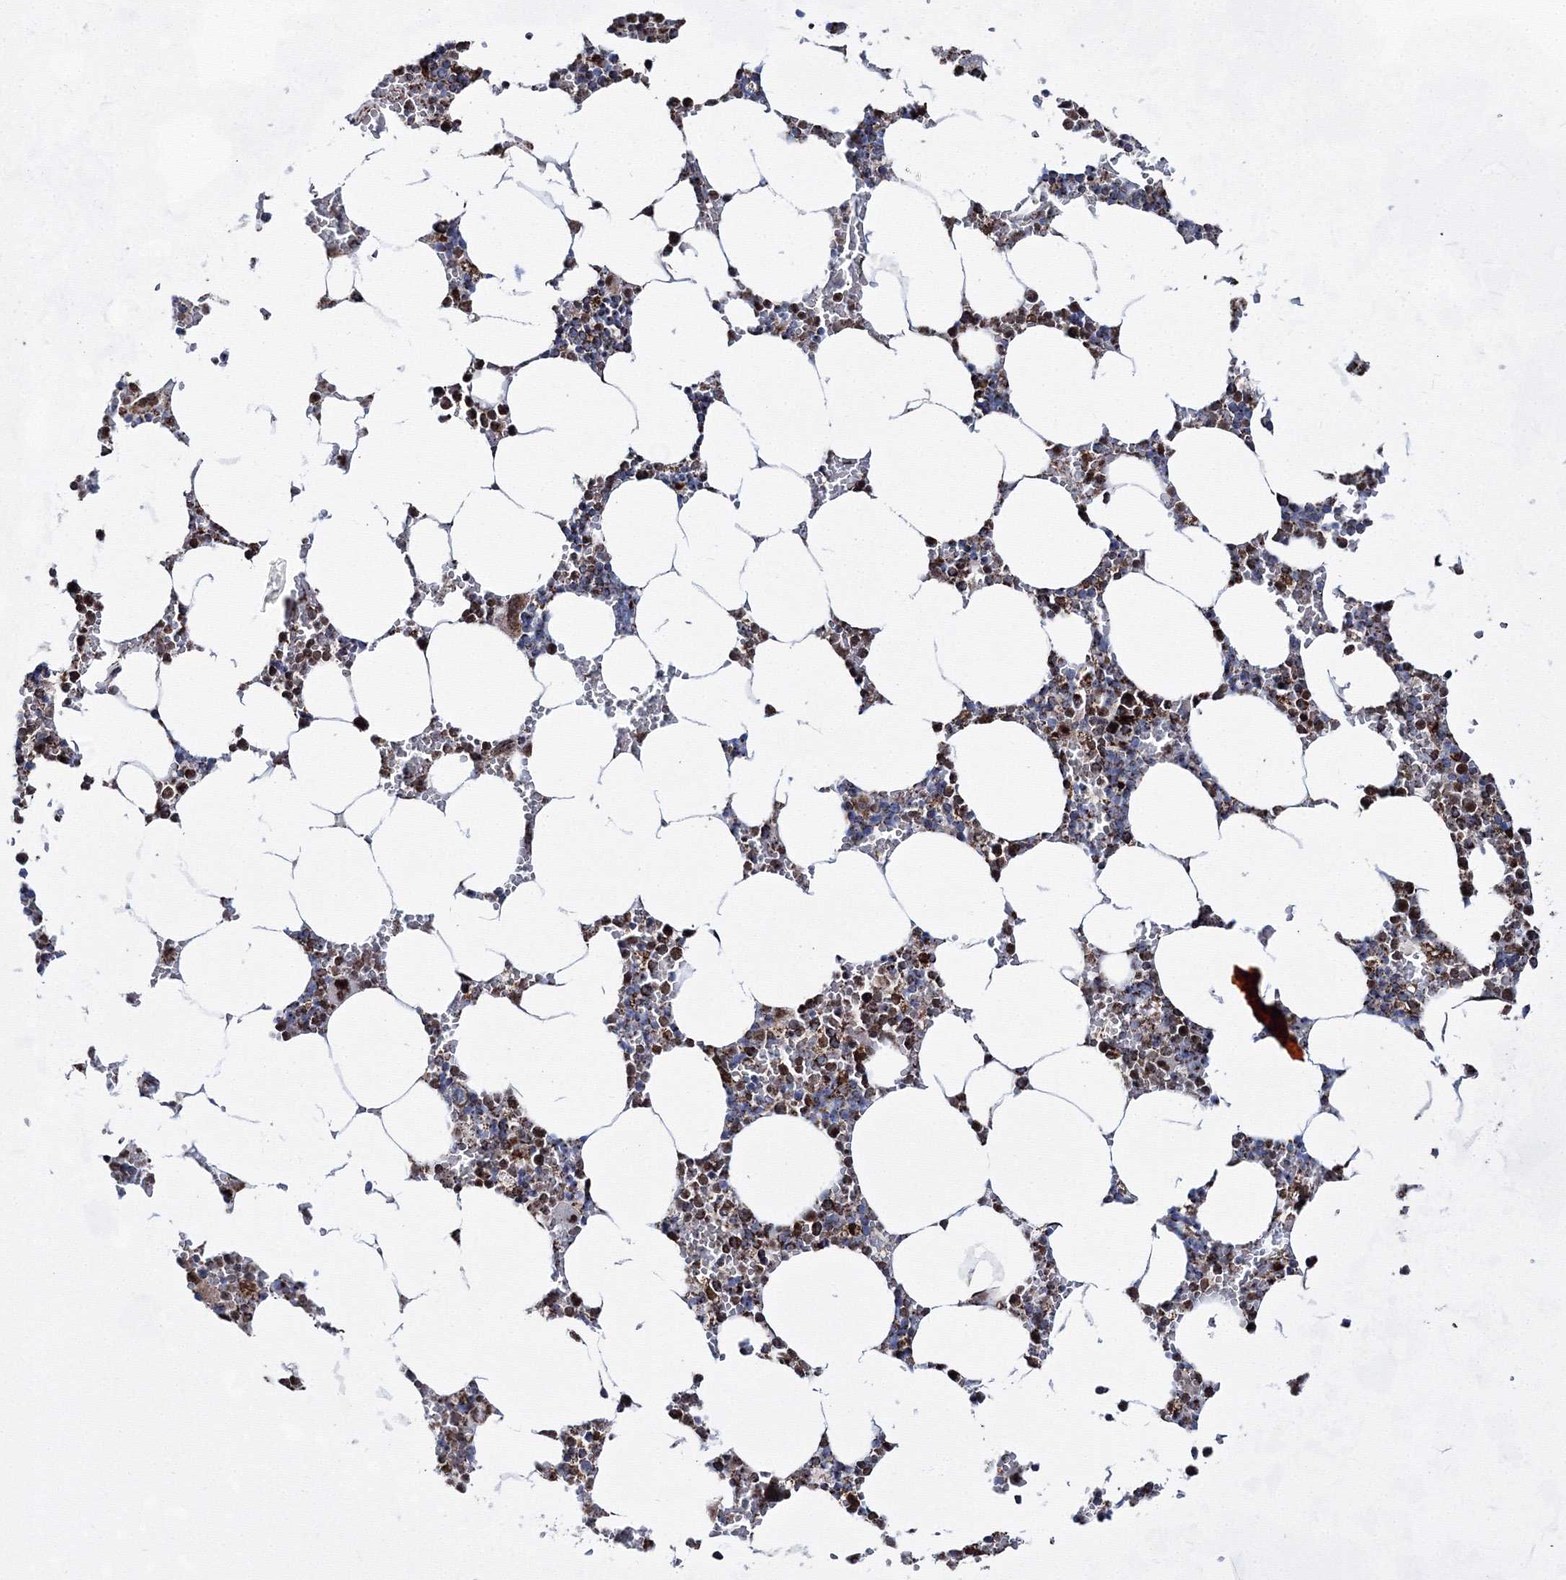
{"staining": {"intensity": "strong", "quantity": "25%-75%", "location": "cytoplasmic/membranous"}, "tissue": "bone marrow", "cell_type": "Hematopoietic cells", "image_type": "normal", "snomed": [{"axis": "morphology", "description": "Normal tissue, NOS"}, {"axis": "topography", "description": "Bone marrow"}], "caption": "Human bone marrow stained for a protein (brown) displays strong cytoplasmic/membranous positive positivity in about 25%-75% of hematopoietic cells.", "gene": "HADHB", "patient": {"sex": "male", "age": 70}}